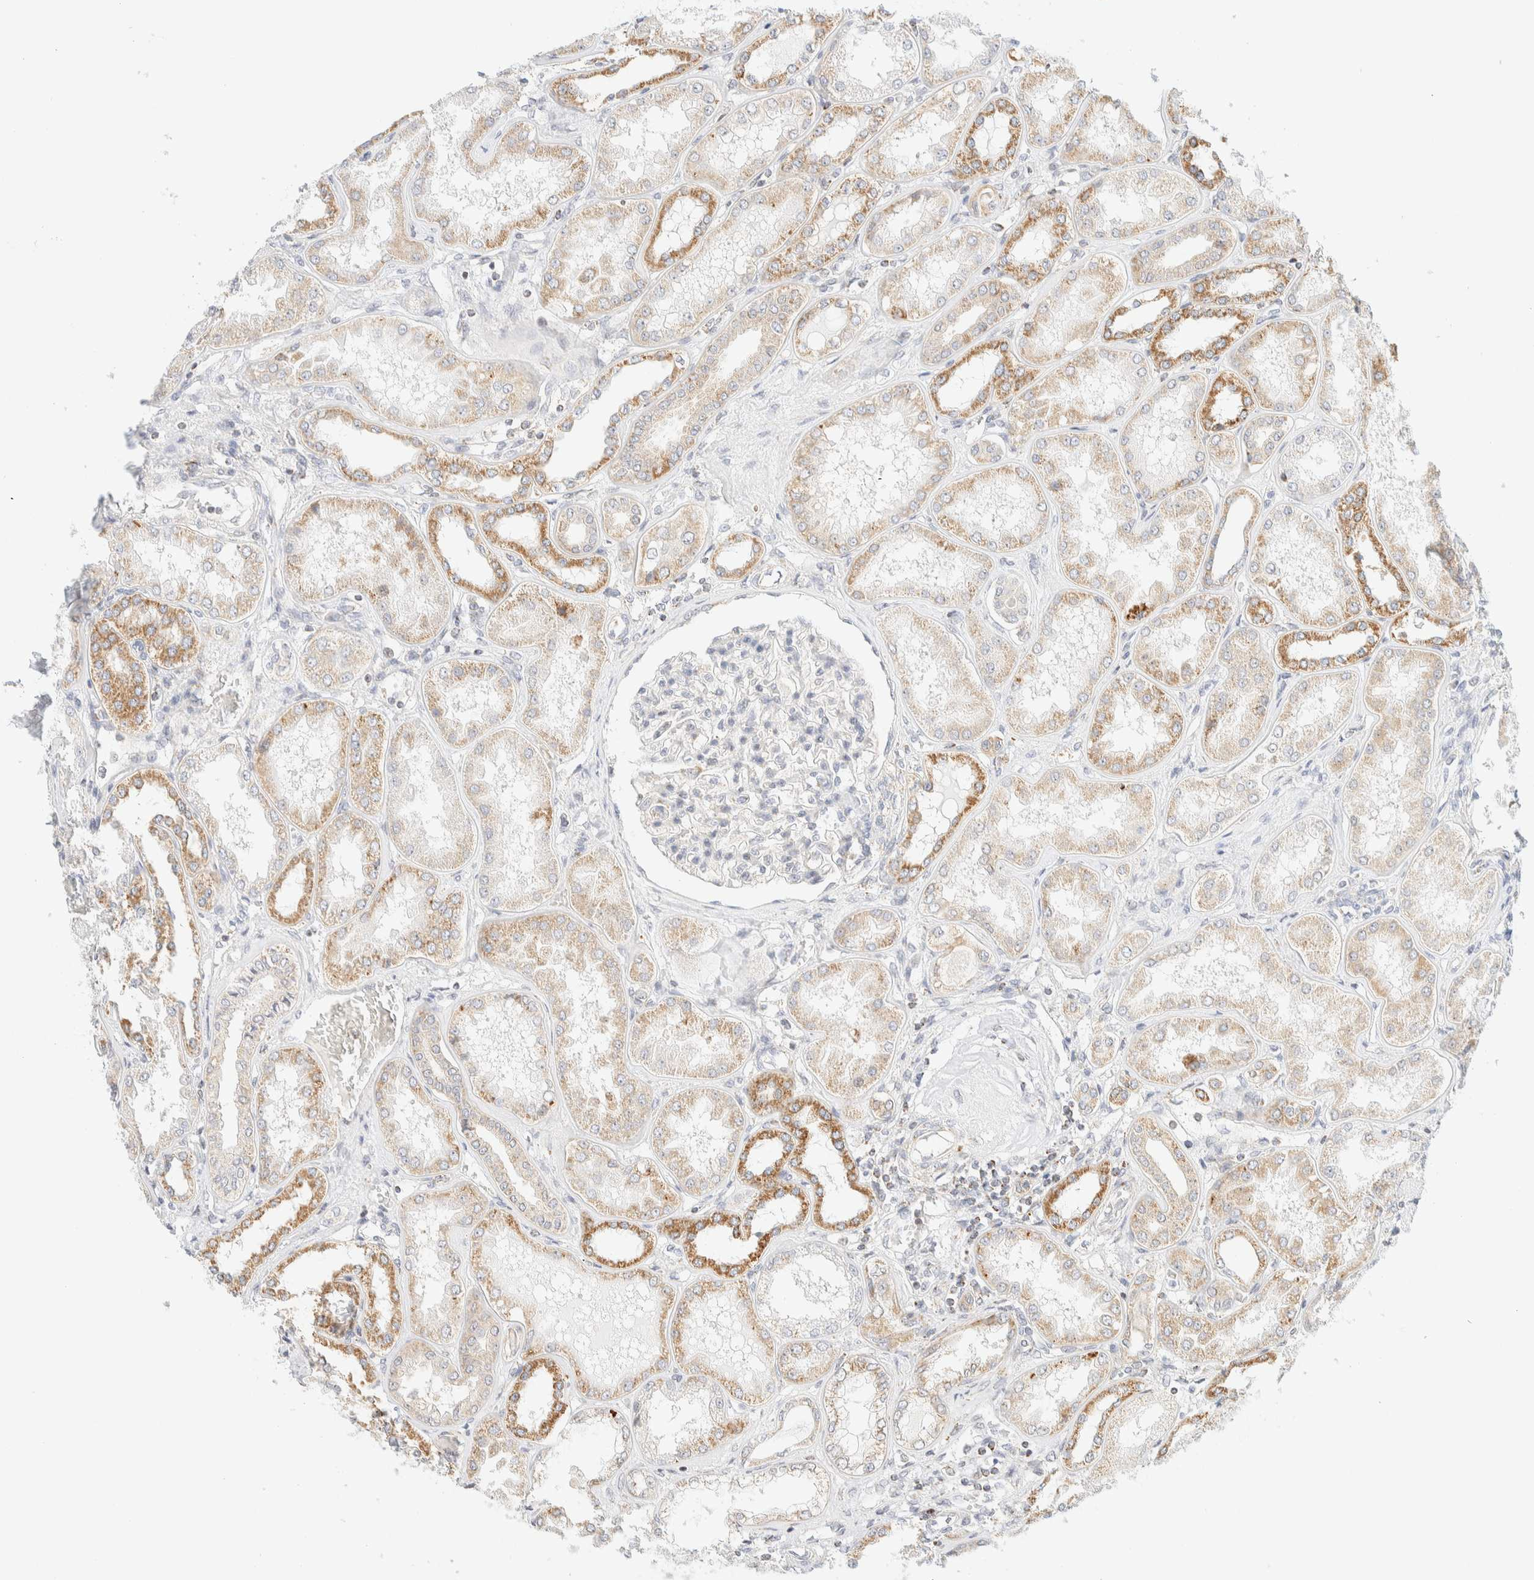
{"staining": {"intensity": "weak", "quantity": "<25%", "location": "cytoplasmic/membranous"}, "tissue": "kidney", "cell_type": "Cells in glomeruli", "image_type": "normal", "snomed": [{"axis": "morphology", "description": "Normal tissue, NOS"}, {"axis": "topography", "description": "Kidney"}], "caption": "DAB (3,3'-diaminobenzidine) immunohistochemical staining of unremarkable human kidney reveals no significant positivity in cells in glomeruli. The staining is performed using DAB brown chromogen with nuclei counter-stained in using hematoxylin.", "gene": "PPM1K", "patient": {"sex": "female", "age": 56}}